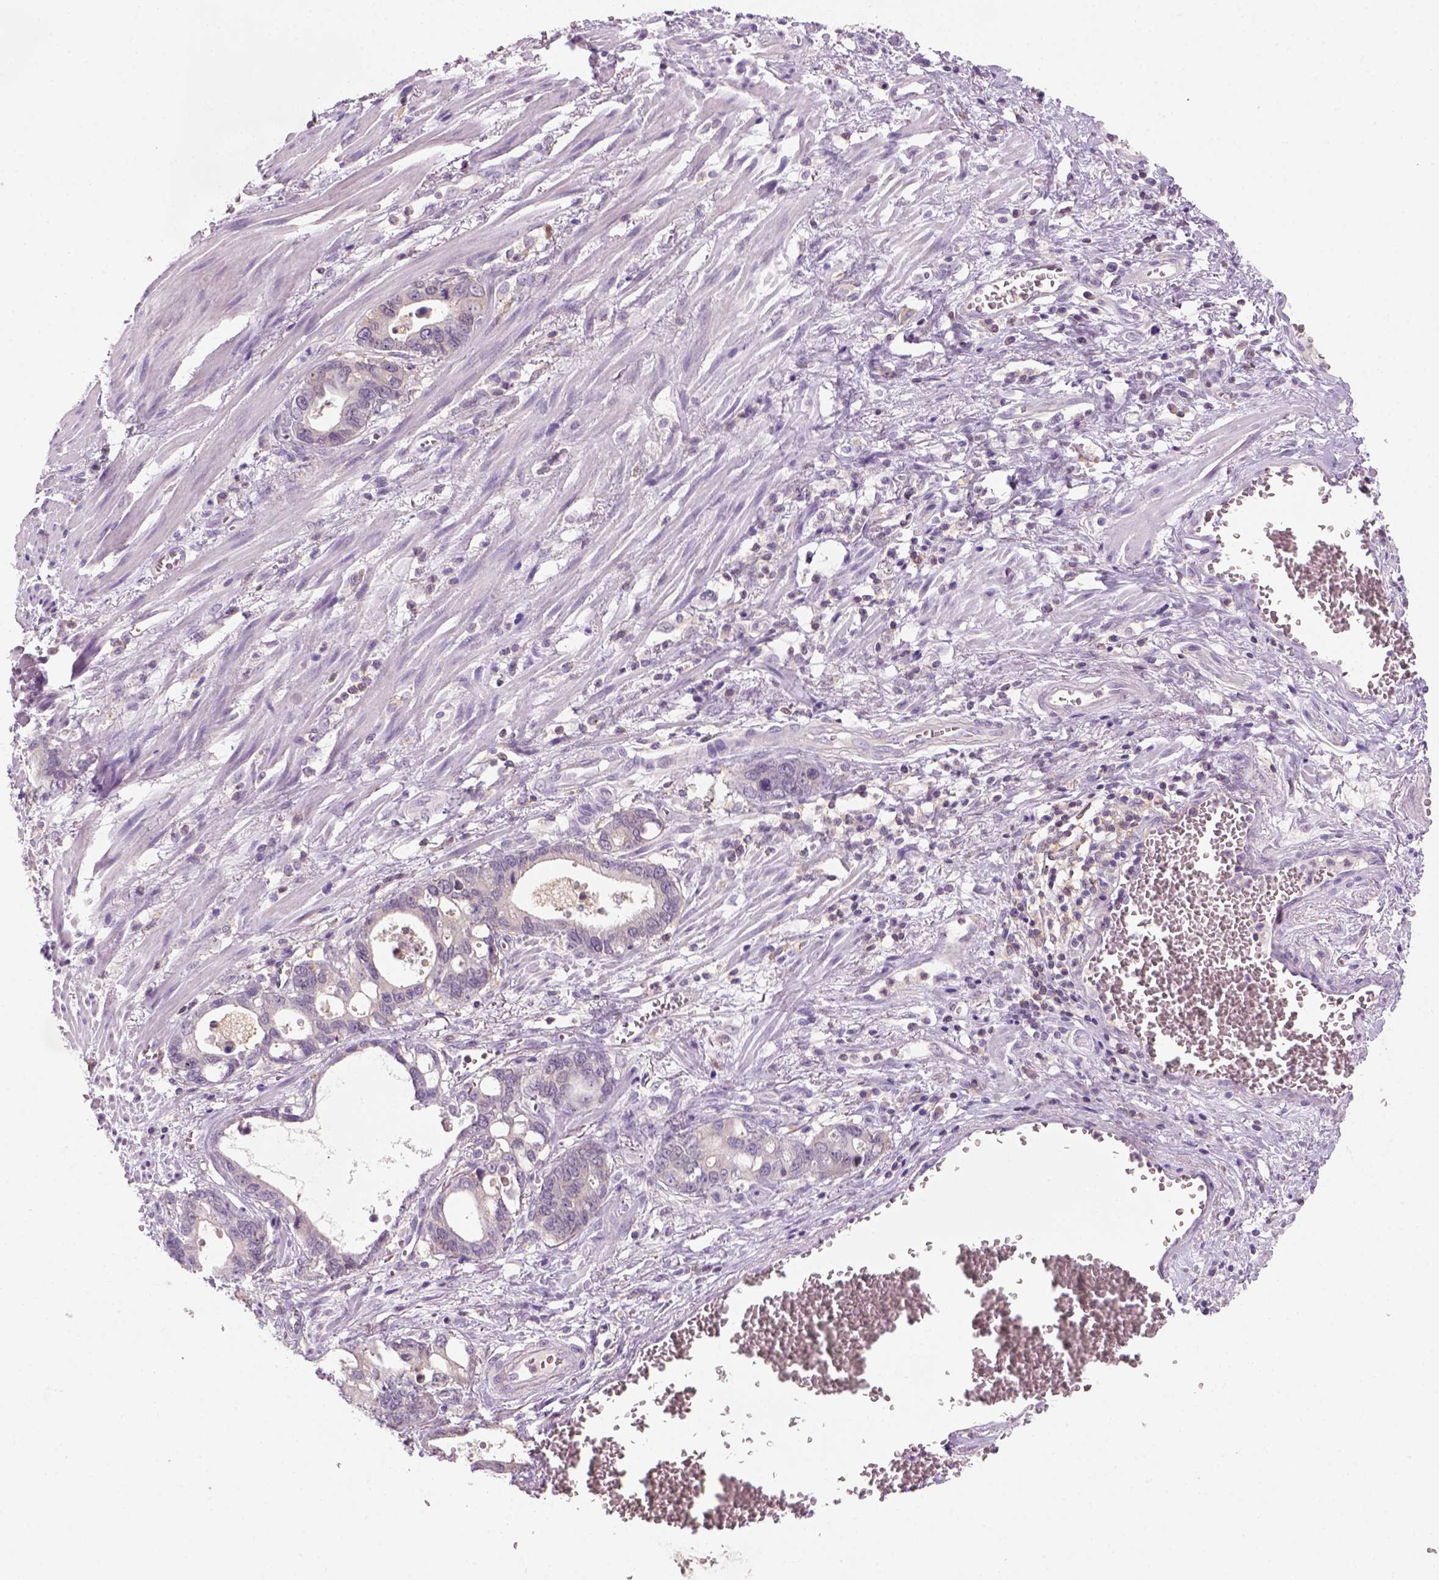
{"staining": {"intensity": "negative", "quantity": "none", "location": "none"}, "tissue": "stomach cancer", "cell_type": "Tumor cells", "image_type": "cancer", "snomed": [{"axis": "morphology", "description": "Normal tissue, NOS"}, {"axis": "morphology", "description": "Adenocarcinoma, NOS"}, {"axis": "topography", "description": "Esophagus"}, {"axis": "topography", "description": "Stomach, upper"}], "caption": "The IHC image has no significant expression in tumor cells of stomach cancer (adenocarcinoma) tissue. (DAB IHC, high magnification).", "gene": "GOT1", "patient": {"sex": "male", "age": 74}}